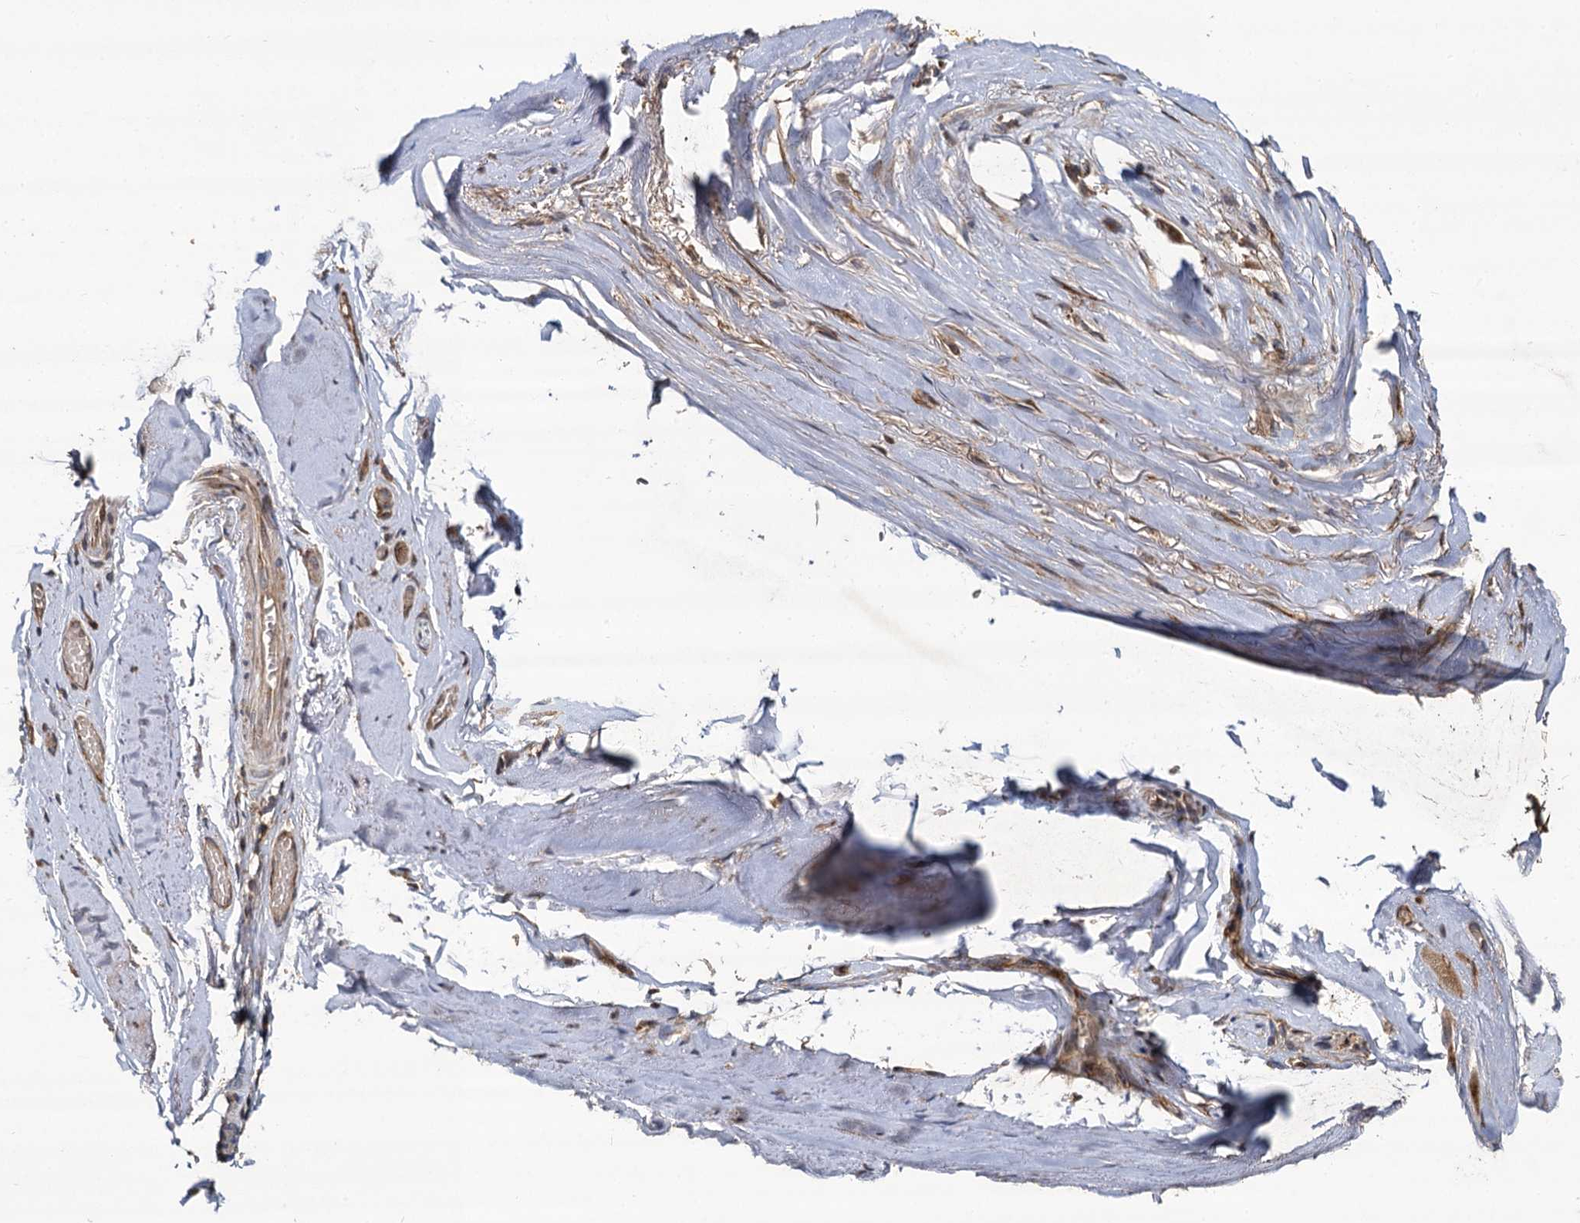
{"staining": {"intensity": "negative", "quantity": "none", "location": "none"}, "tissue": "adipose tissue", "cell_type": "Adipocytes", "image_type": "normal", "snomed": [{"axis": "morphology", "description": "Normal tissue, NOS"}, {"axis": "morphology", "description": "Basal cell carcinoma"}, {"axis": "topography", "description": "Skin"}], "caption": "Immunohistochemistry (IHC) image of normal adipose tissue: human adipose tissue stained with DAB shows no significant protein positivity in adipocytes. (IHC, brightfield microscopy, high magnification).", "gene": "INPPL1", "patient": {"sex": "female", "age": 89}}